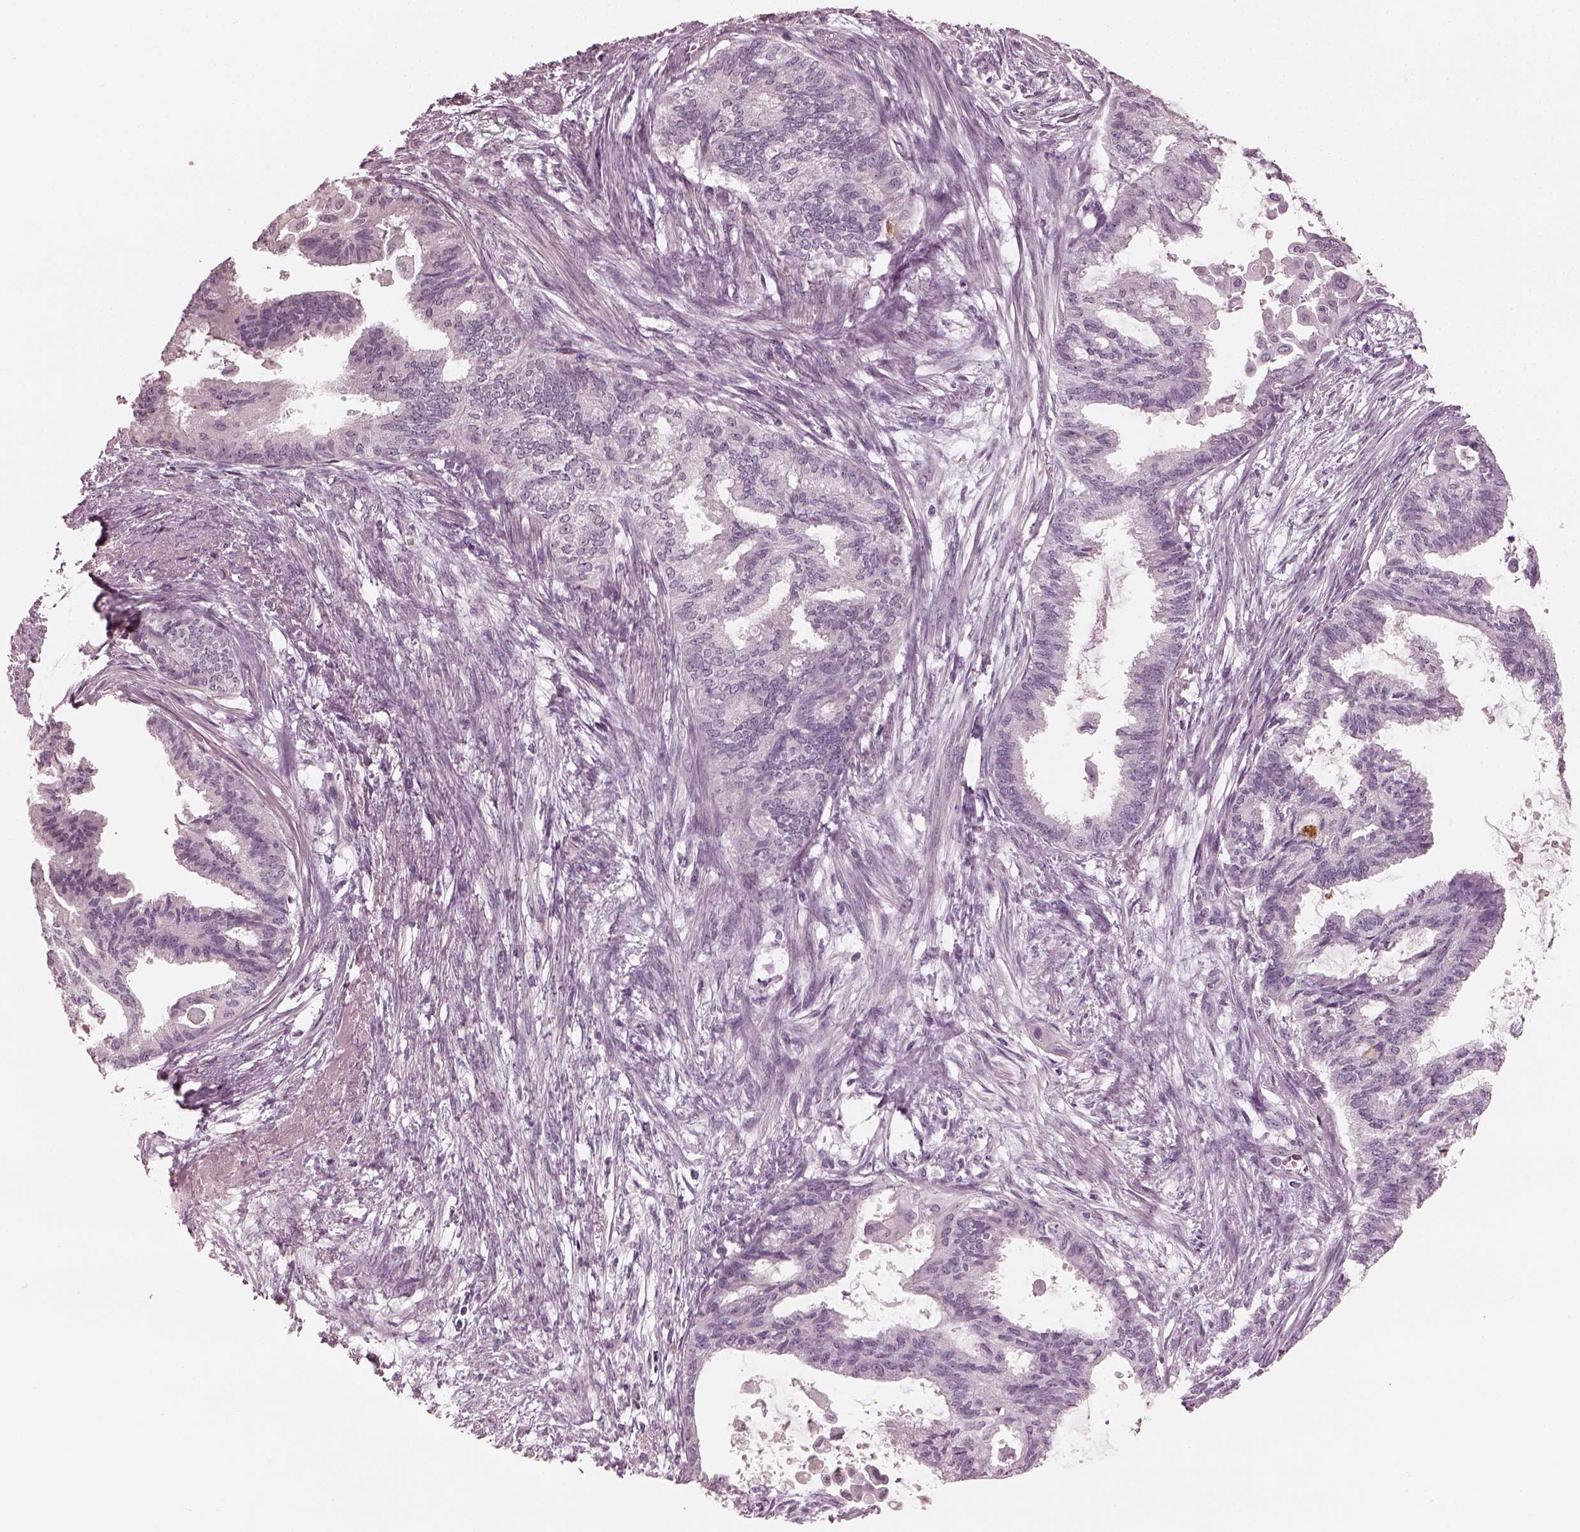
{"staining": {"intensity": "negative", "quantity": "none", "location": "none"}, "tissue": "endometrial cancer", "cell_type": "Tumor cells", "image_type": "cancer", "snomed": [{"axis": "morphology", "description": "Adenocarcinoma, NOS"}, {"axis": "topography", "description": "Endometrium"}], "caption": "Tumor cells are negative for brown protein staining in endometrial cancer (adenocarcinoma).", "gene": "OPTC", "patient": {"sex": "female", "age": 86}}